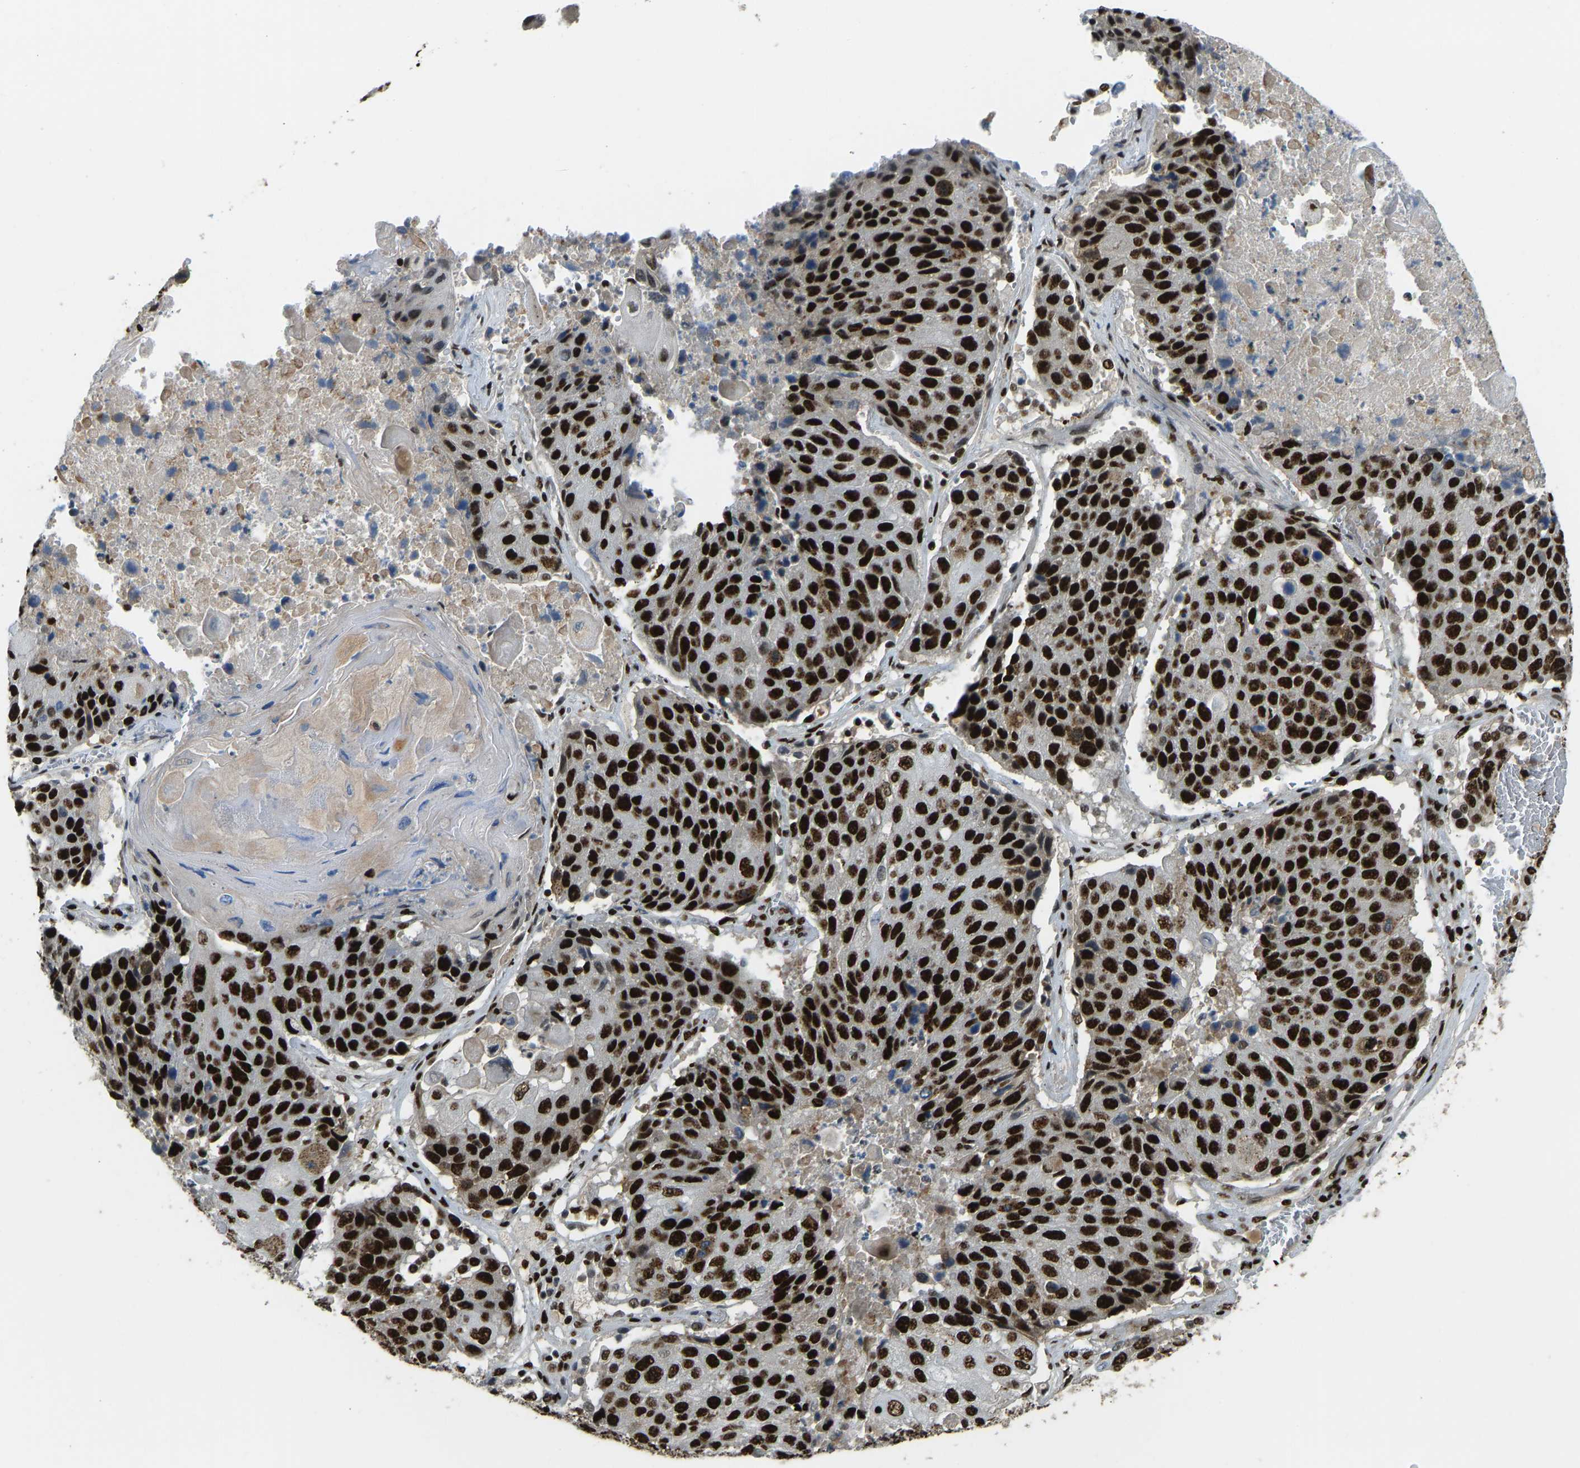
{"staining": {"intensity": "strong", "quantity": ">75%", "location": "nuclear"}, "tissue": "lung cancer", "cell_type": "Tumor cells", "image_type": "cancer", "snomed": [{"axis": "morphology", "description": "Squamous cell carcinoma, NOS"}, {"axis": "topography", "description": "Lung"}], "caption": "Protein expression analysis of human squamous cell carcinoma (lung) reveals strong nuclear expression in approximately >75% of tumor cells.", "gene": "FOXK1", "patient": {"sex": "male", "age": 61}}